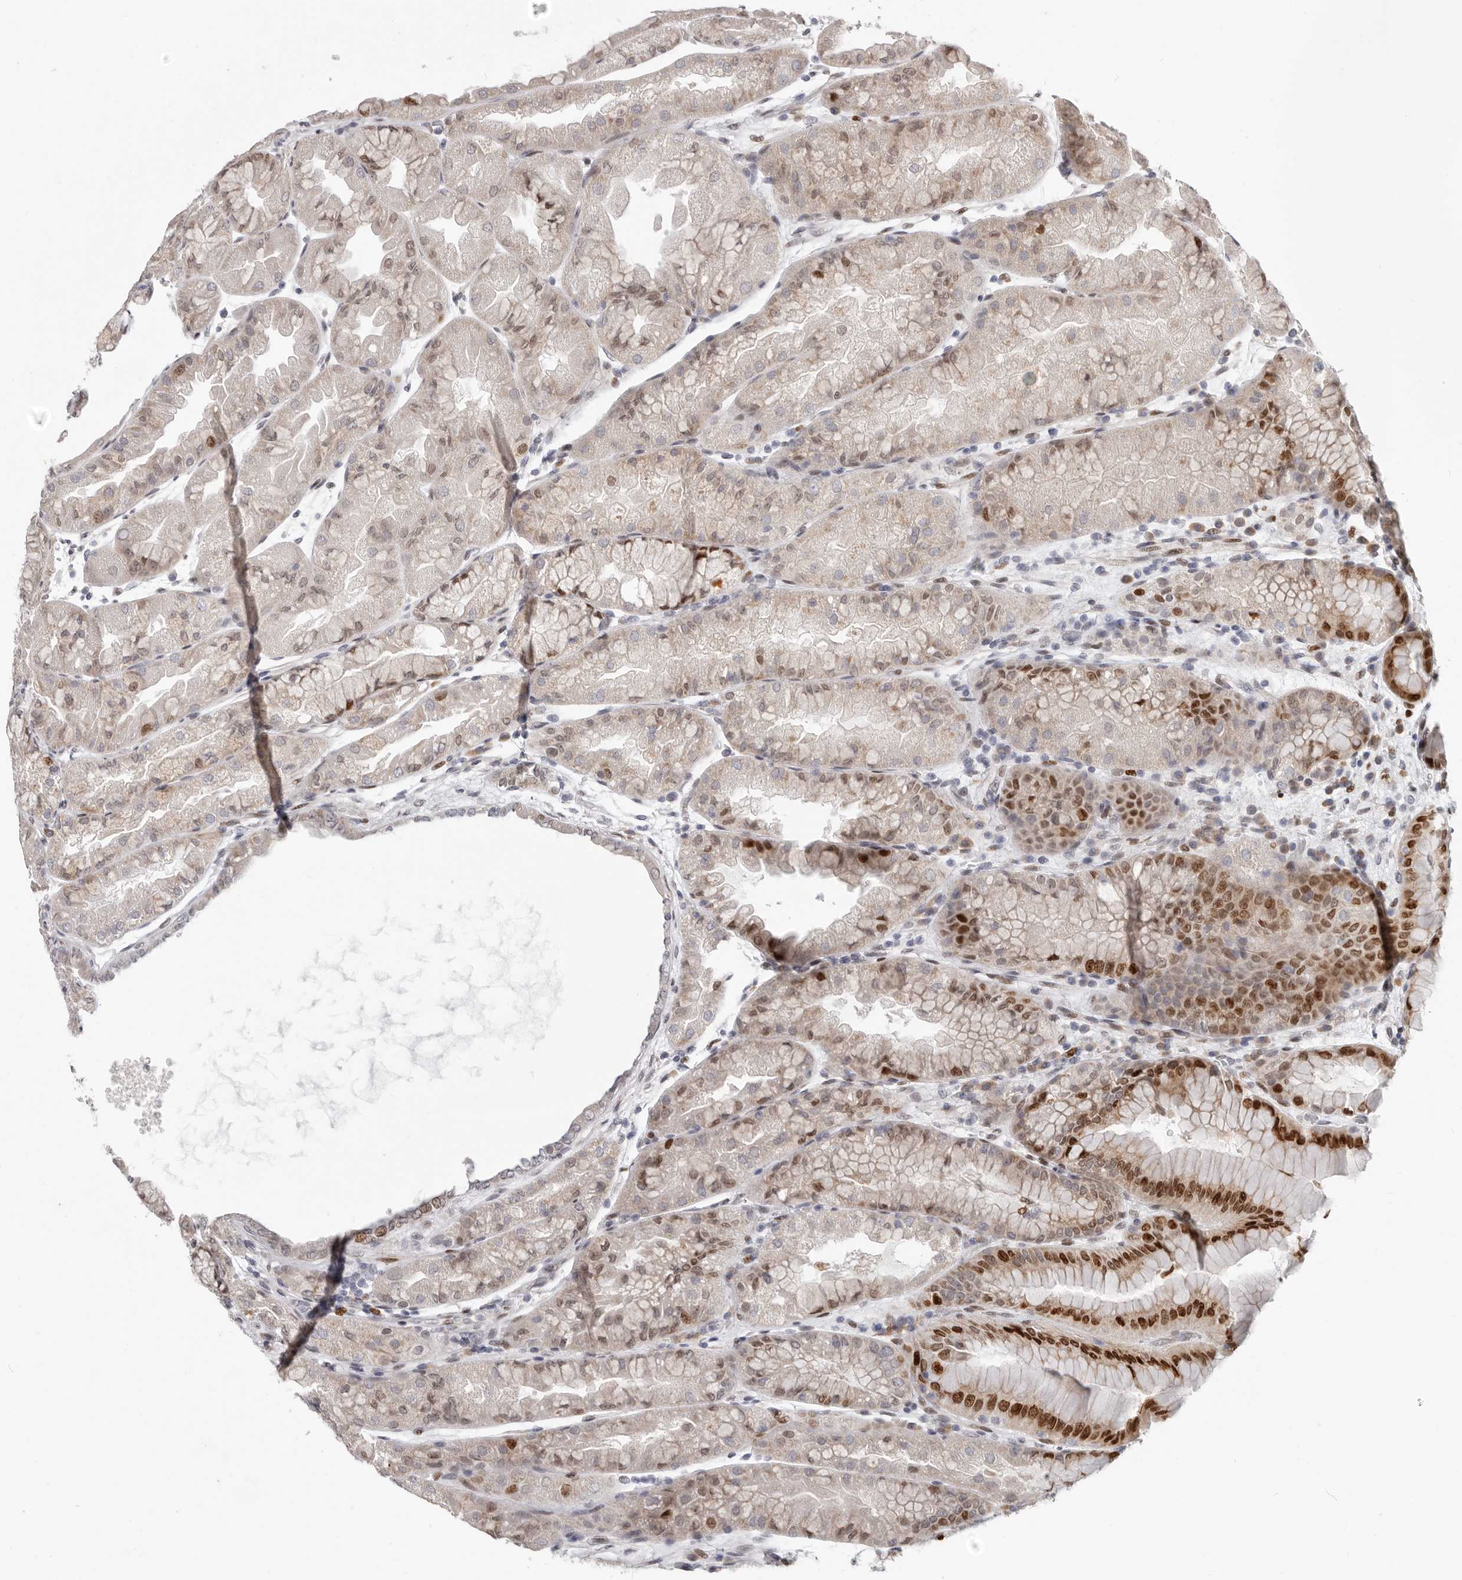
{"staining": {"intensity": "strong", "quantity": ">75%", "location": "cytoplasmic/membranous,nuclear"}, "tissue": "stomach", "cell_type": "Glandular cells", "image_type": "normal", "snomed": [{"axis": "morphology", "description": "Normal tissue, NOS"}, {"axis": "topography", "description": "Stomach, upper"}], "caption": "Immunohistochemistry (DAB (3,3'-diaminobenzidine)) staining of benign human stomach shows strong cytoplasmic/membranous,nuclear protein expression in approximately >75% of glandular cells. (DAB (3,3'-diaminobenzidine) IHC with brightfield microscopy, high magnification).", "gene": "SRP19", "patient": {"sex": "male", "age": 47}}